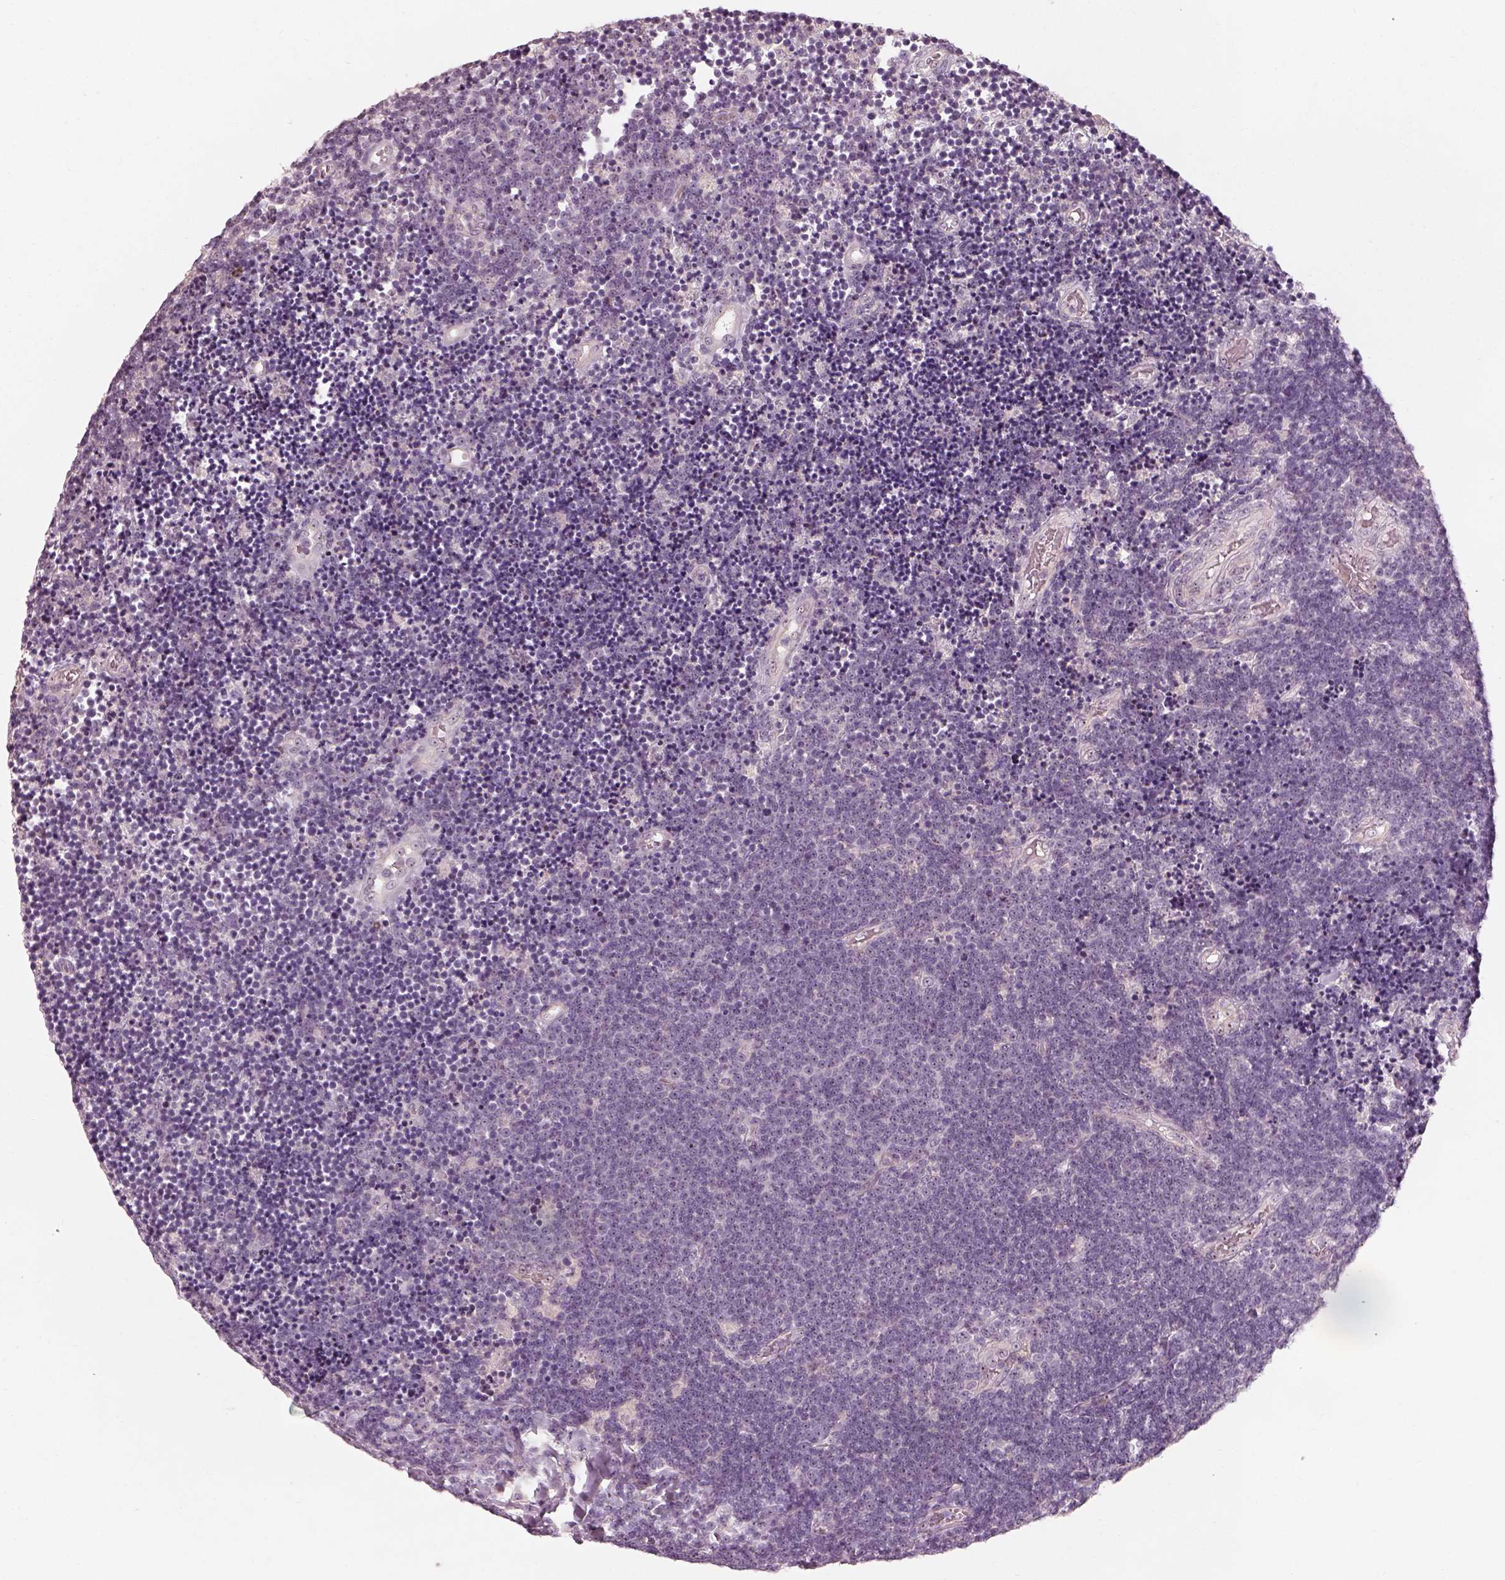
{"staining": {"intensity": "negative", "quantity": "none", "location": "none"}, "tissue": "lymphoma", "cell_type": "Tumor cells", "image_type": "cancer", "snomed": [{"axis": "morphology", "description": "Malignant lymphoma, non-Hodgkin's type, Low grade"}, {"axis": "topography", "description": "Brain"}], "caption": "IHC image of malignant lymphoma, non-Hodgkin's type (low-grade) stained for a protein (brown), which displays no expression in tumor cells.", "gene": "CDS1", "patient": {"sex": "female", "age": 66}}